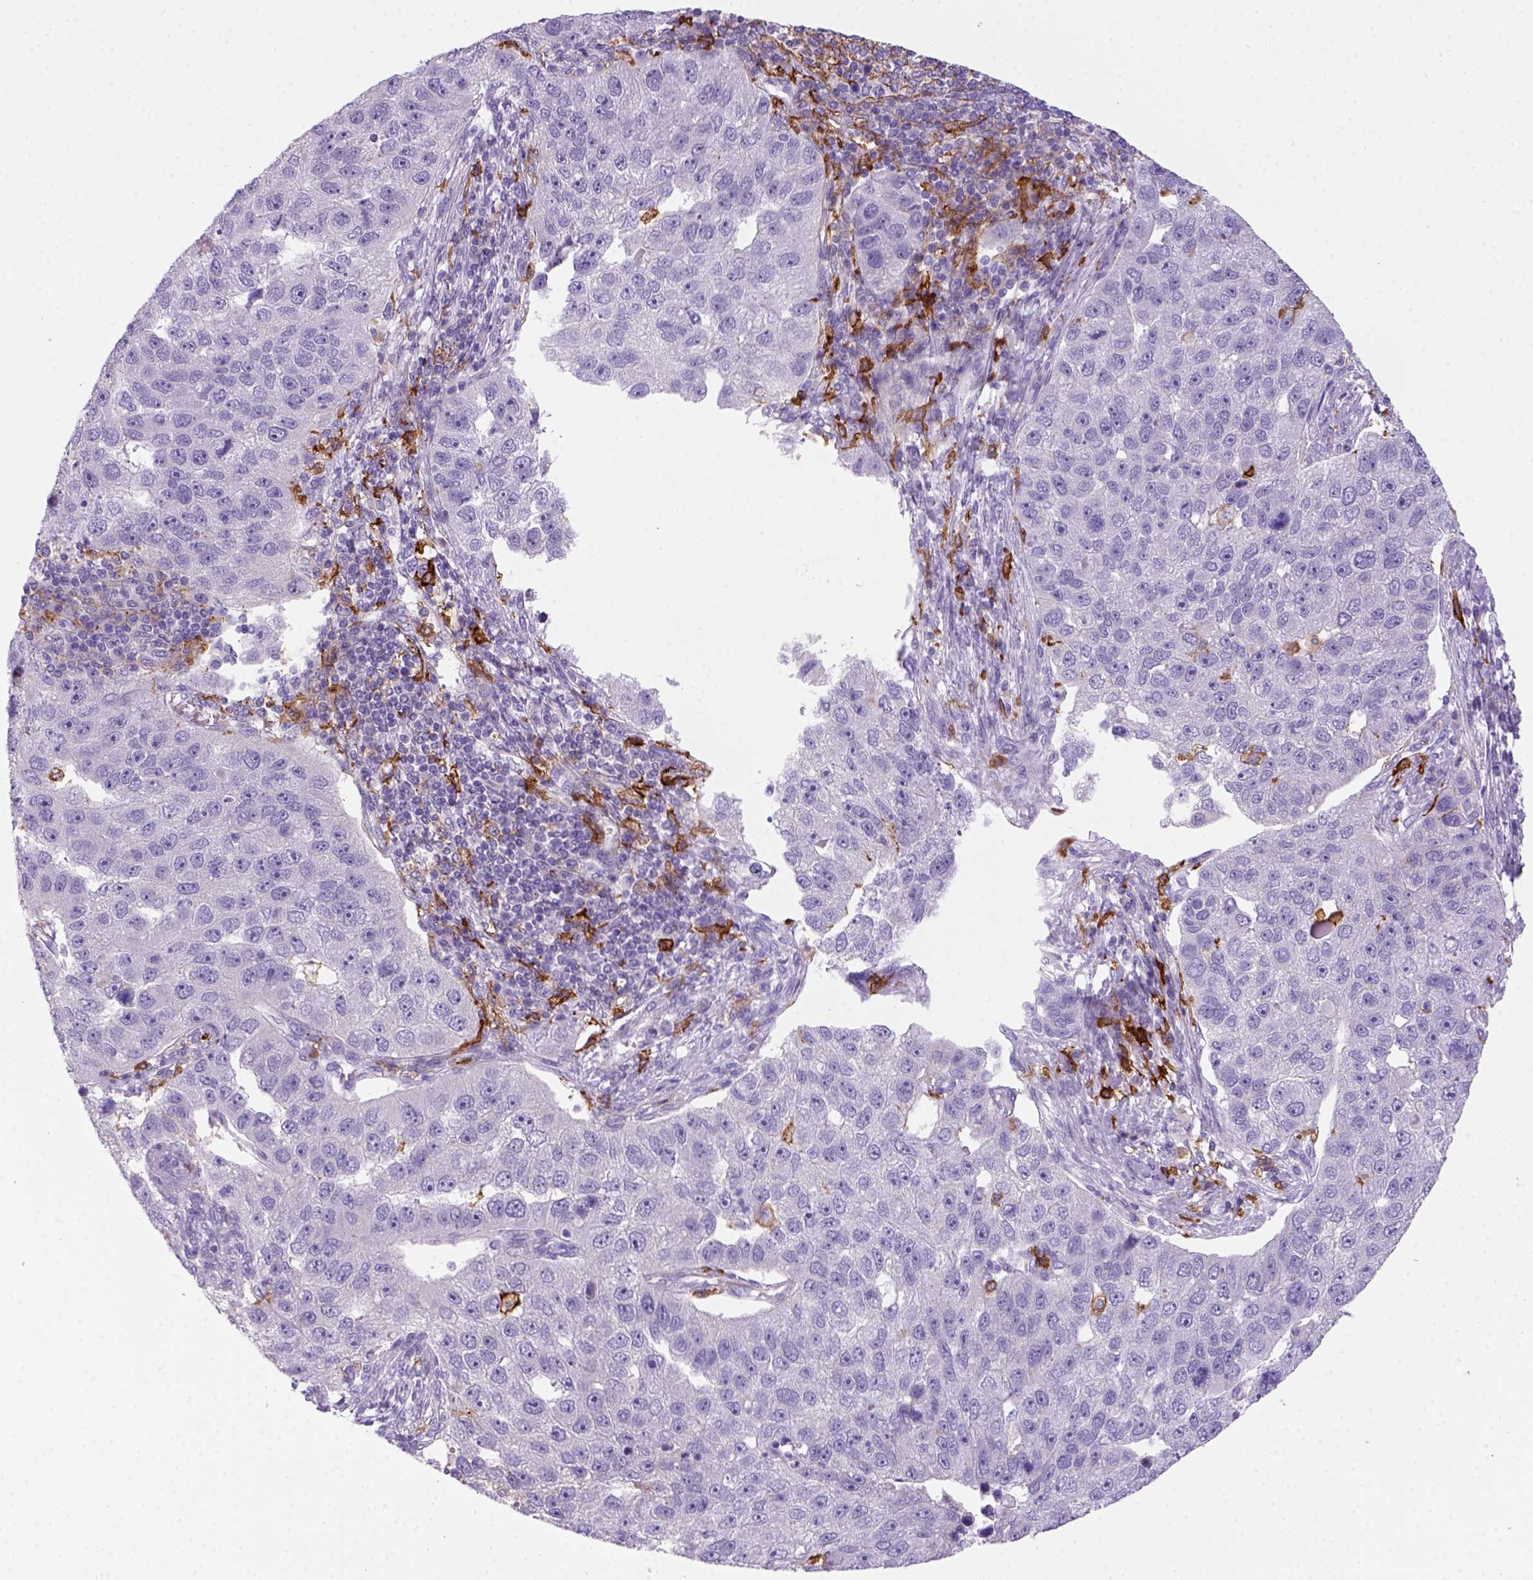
{"staining": {"intensity": "negative", "quantity": "none", "location": "none"}, "tissue": "pancreatic cancer", "cell_type": "Tumor cells", "image_type": "cancer", "snomed": [{"axis": "morphology", "description": "Adenocarcinoma, NOS"}, {"axis": "topography", "description": "Pancreas"}], "caption": "Pancreatic adenocarcinoma was stained to show a protein in brown. There is no significant staining in tumor cells. The staining is performed using DAB brown chromogen with nuclei counter-stained in using hematoxylin.", "gene": "CD14", "patient": {"sex": "female", "age": 61}}